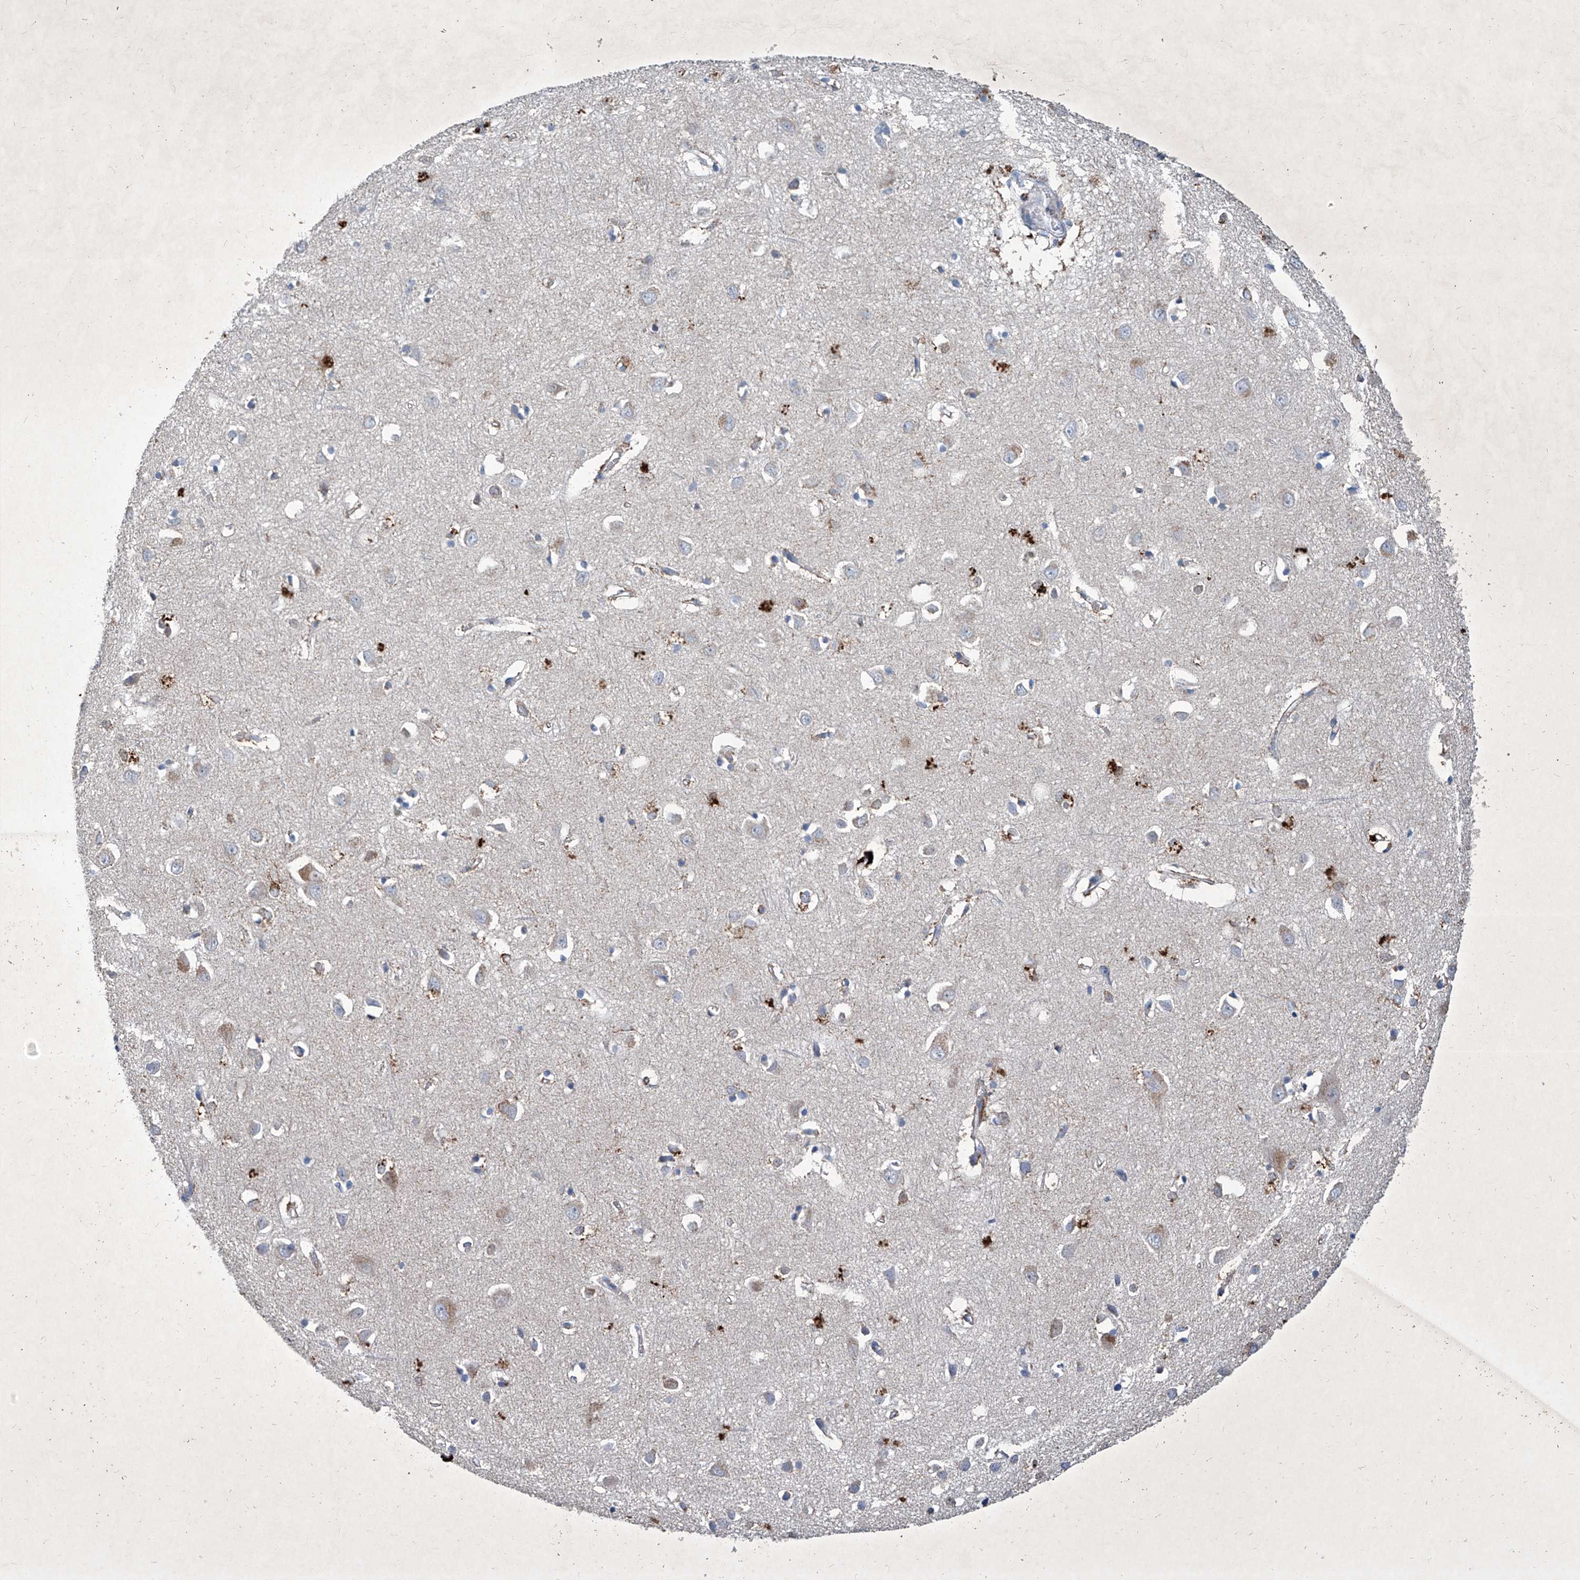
{"staining": {"intensity": "negative", "quantity": "none", "location": "none"}, "tissue": "cerebral cortex", "cell_type": "Endothelial cells", "image_type": "normal", "snomed": [{"axis": "morphology", "description": "Normal tissue, NOS"}, {"axis": "topography", "description": "Cerebral cortex"}], "caption": "The IHC photomicrograph has no significant staining in endothelial cells of cerebral cortex. The staining is performed using DAB (3,3'-diaminobenzidine) brown chromogen with nuclei counter-stained in using hematoxylin.", "gene": "MTARC1", "patient": {"sex": "female", "age": 64}}